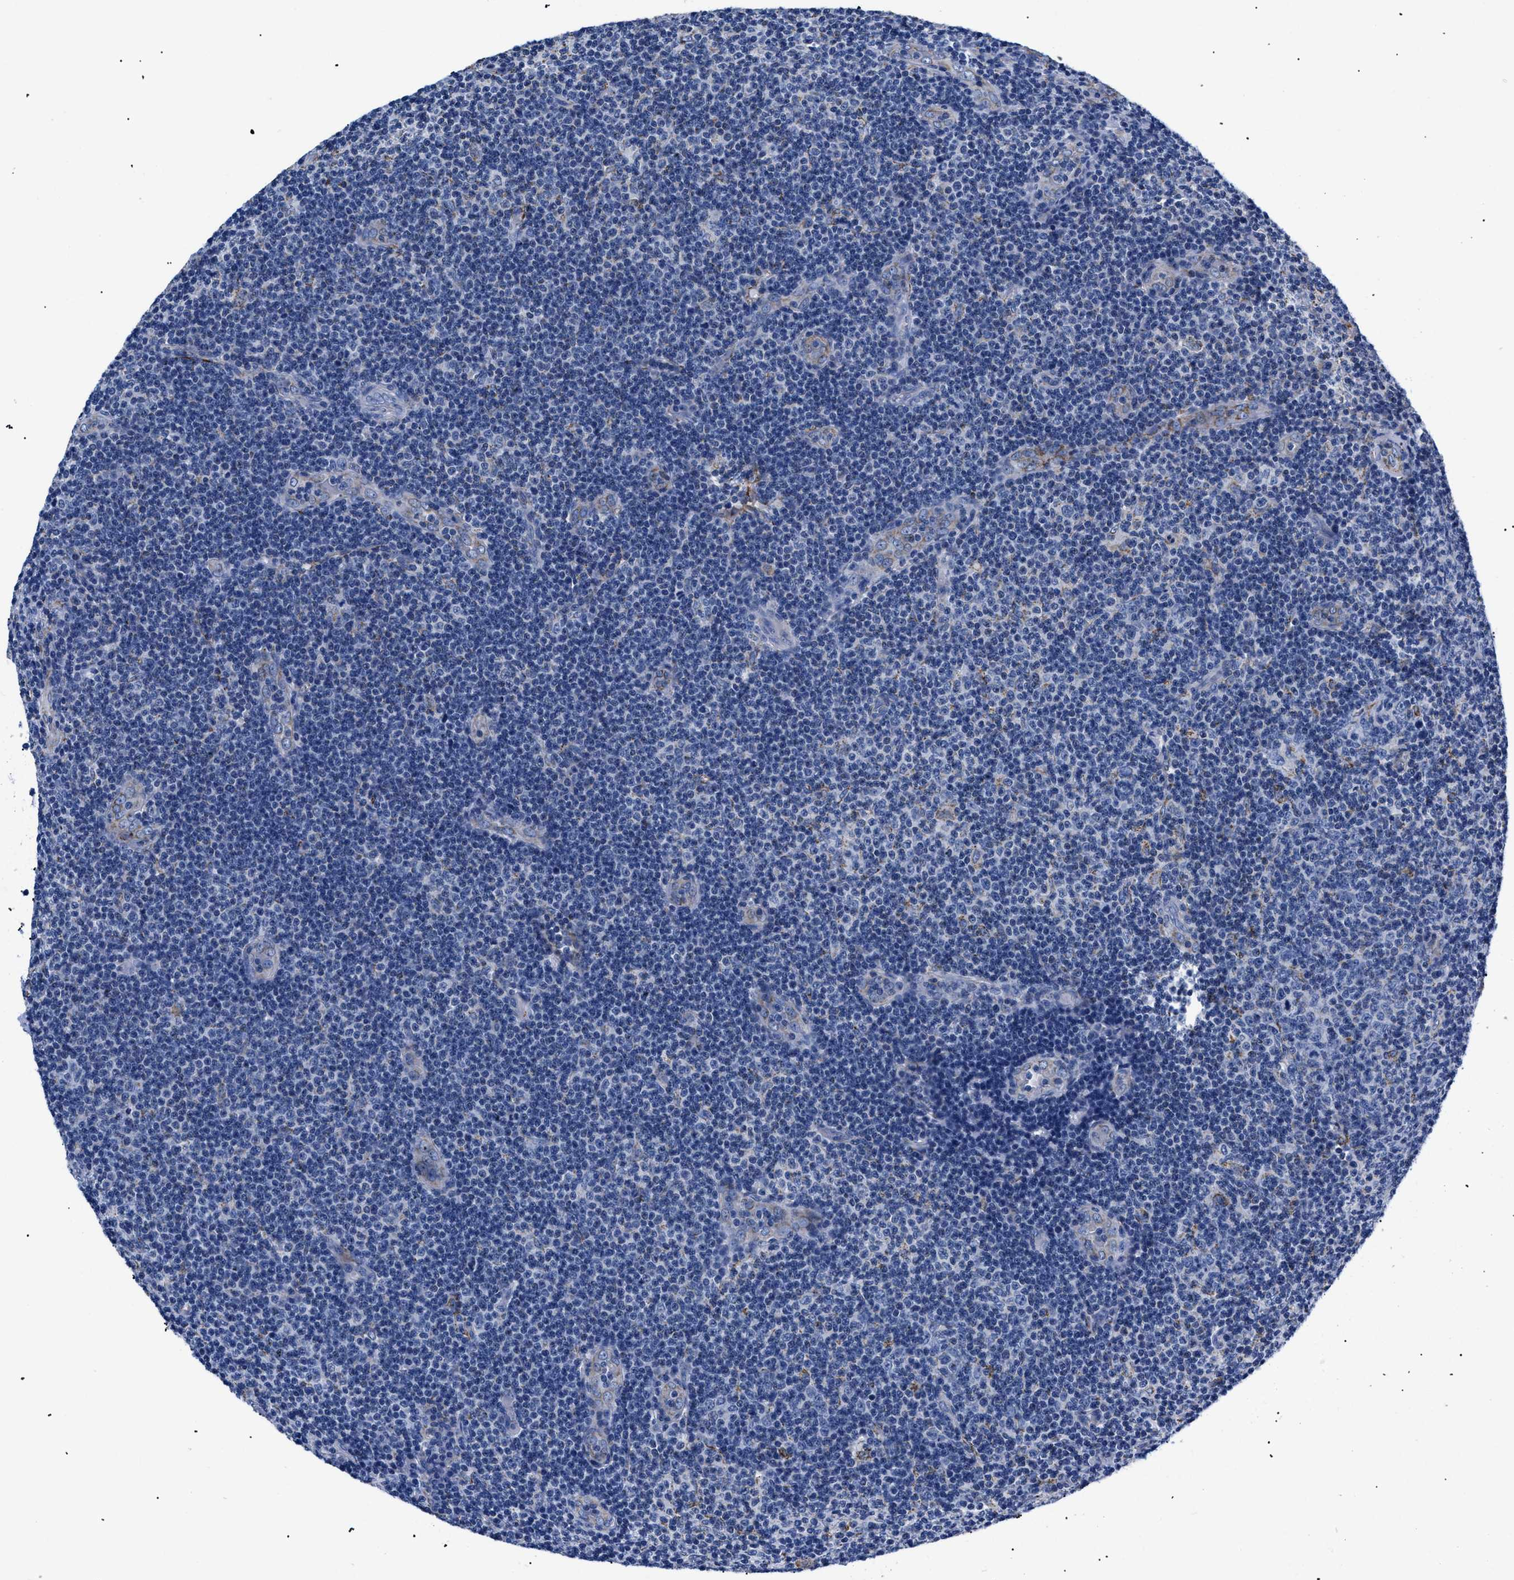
{"staining": {"intensity": "negative", "quantity": "none", "location": "none"}, "tissue": "lymphoma", "cell_type": "Tumor cells", "image_type": "cancer", "snomed": [{"axis": "morphology", "description": "Malignant lymphoma, non-Hodgkin's type, Low grade"}, {"axis": "topography", "description": "Lymph node"}], "caption": "DAB immunohistochemical staining of malignant lymphoma, non-Hodgkin's type (low-grade) shows no significant staining in tumor cells.", "gene": "GPR149", "patient": {"sex": "male", "age": 83}}